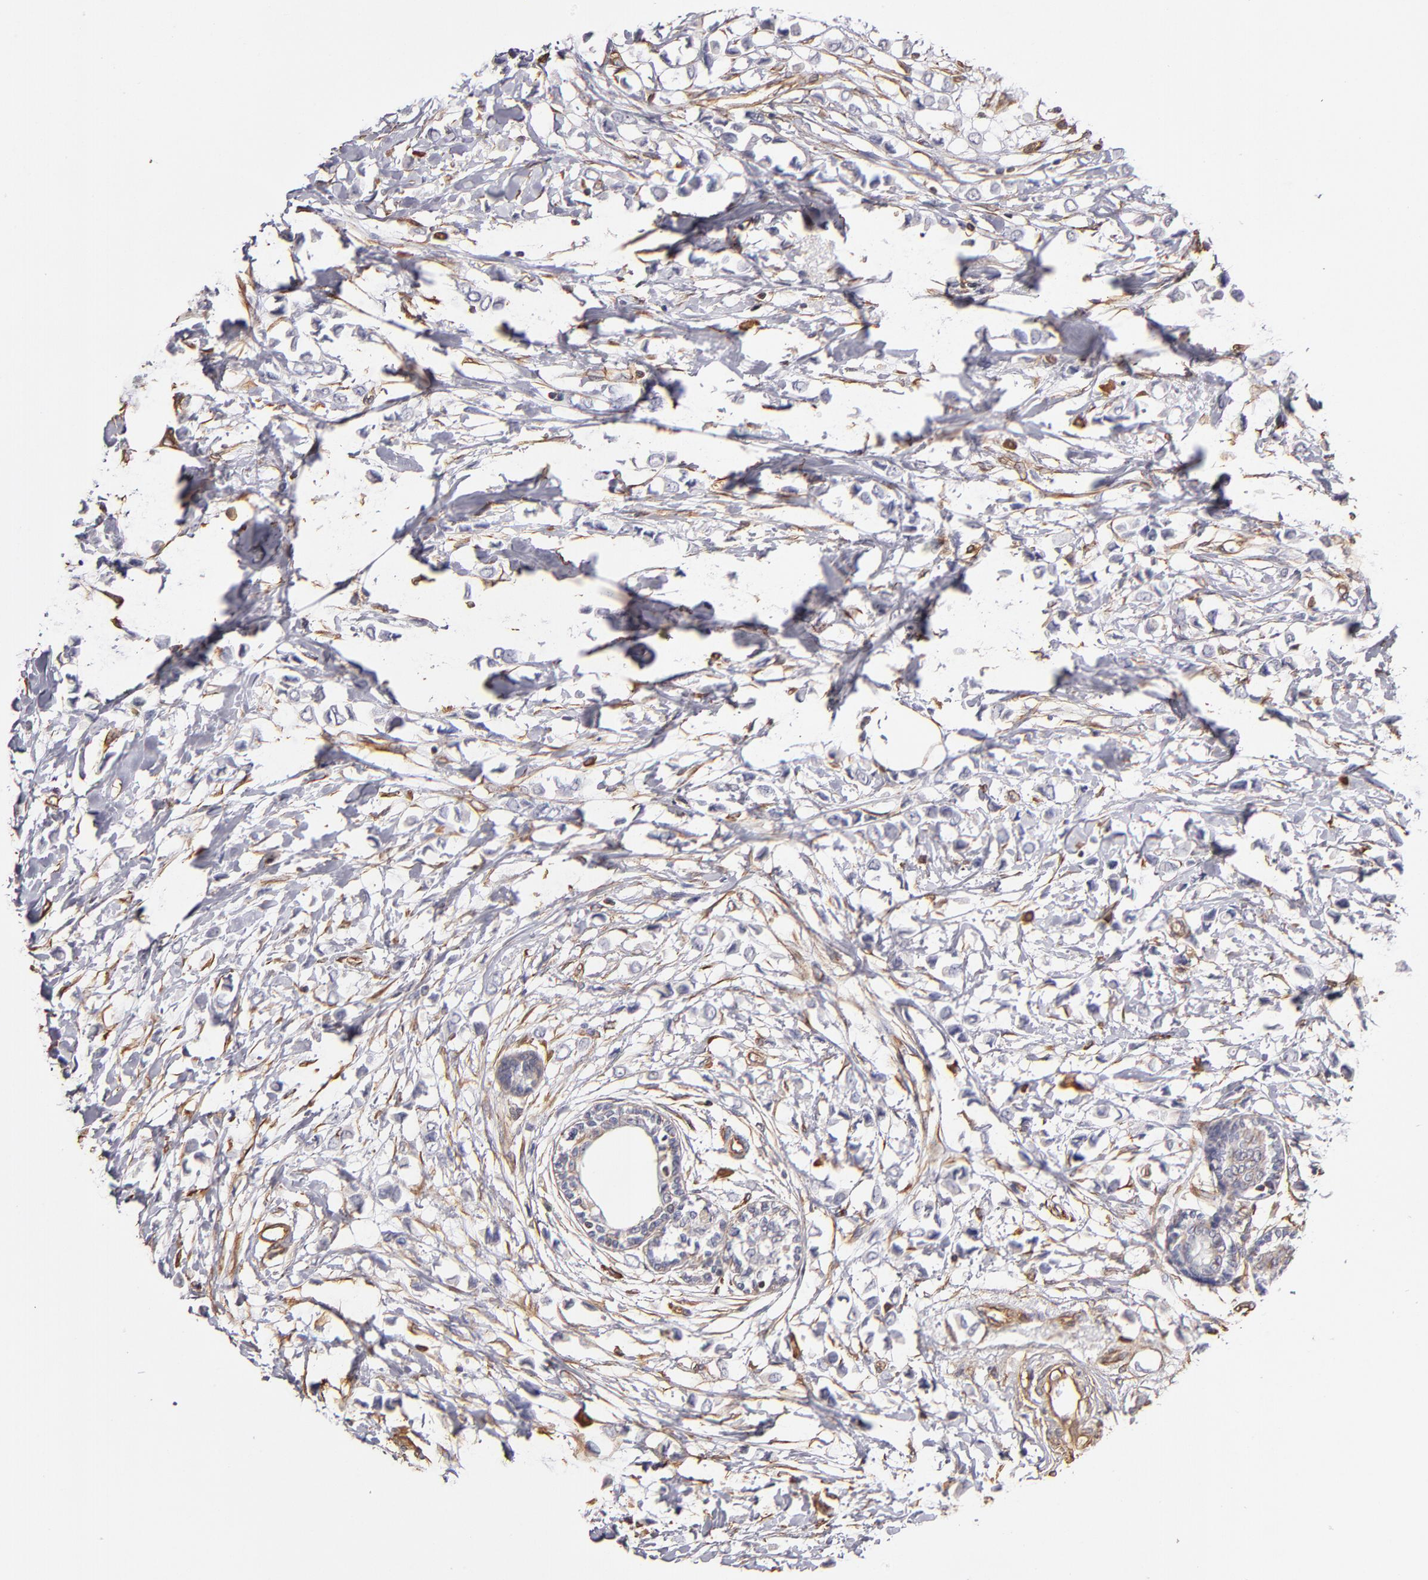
{"staining": {"intensity": "negative", "quantity": "none", "location": "none"}, "tissue": "breast cancer", "cell_type": "Tumor cells", "image_type": "cancer", "snomed": [{"axis": "morphology", "description": "Lobular carcinoma"}, {"axis": "topography", "description": "Breast"}], "caption": "DAB immunohistochemical staining of breast cancer (lobular carcinoma) demonstrates no significant positivity in tumor cells. (DAB IHC with hematoxylin counter stain).", "gene": "ABCC1", "patient": {"sex": "female", "age": 51}}